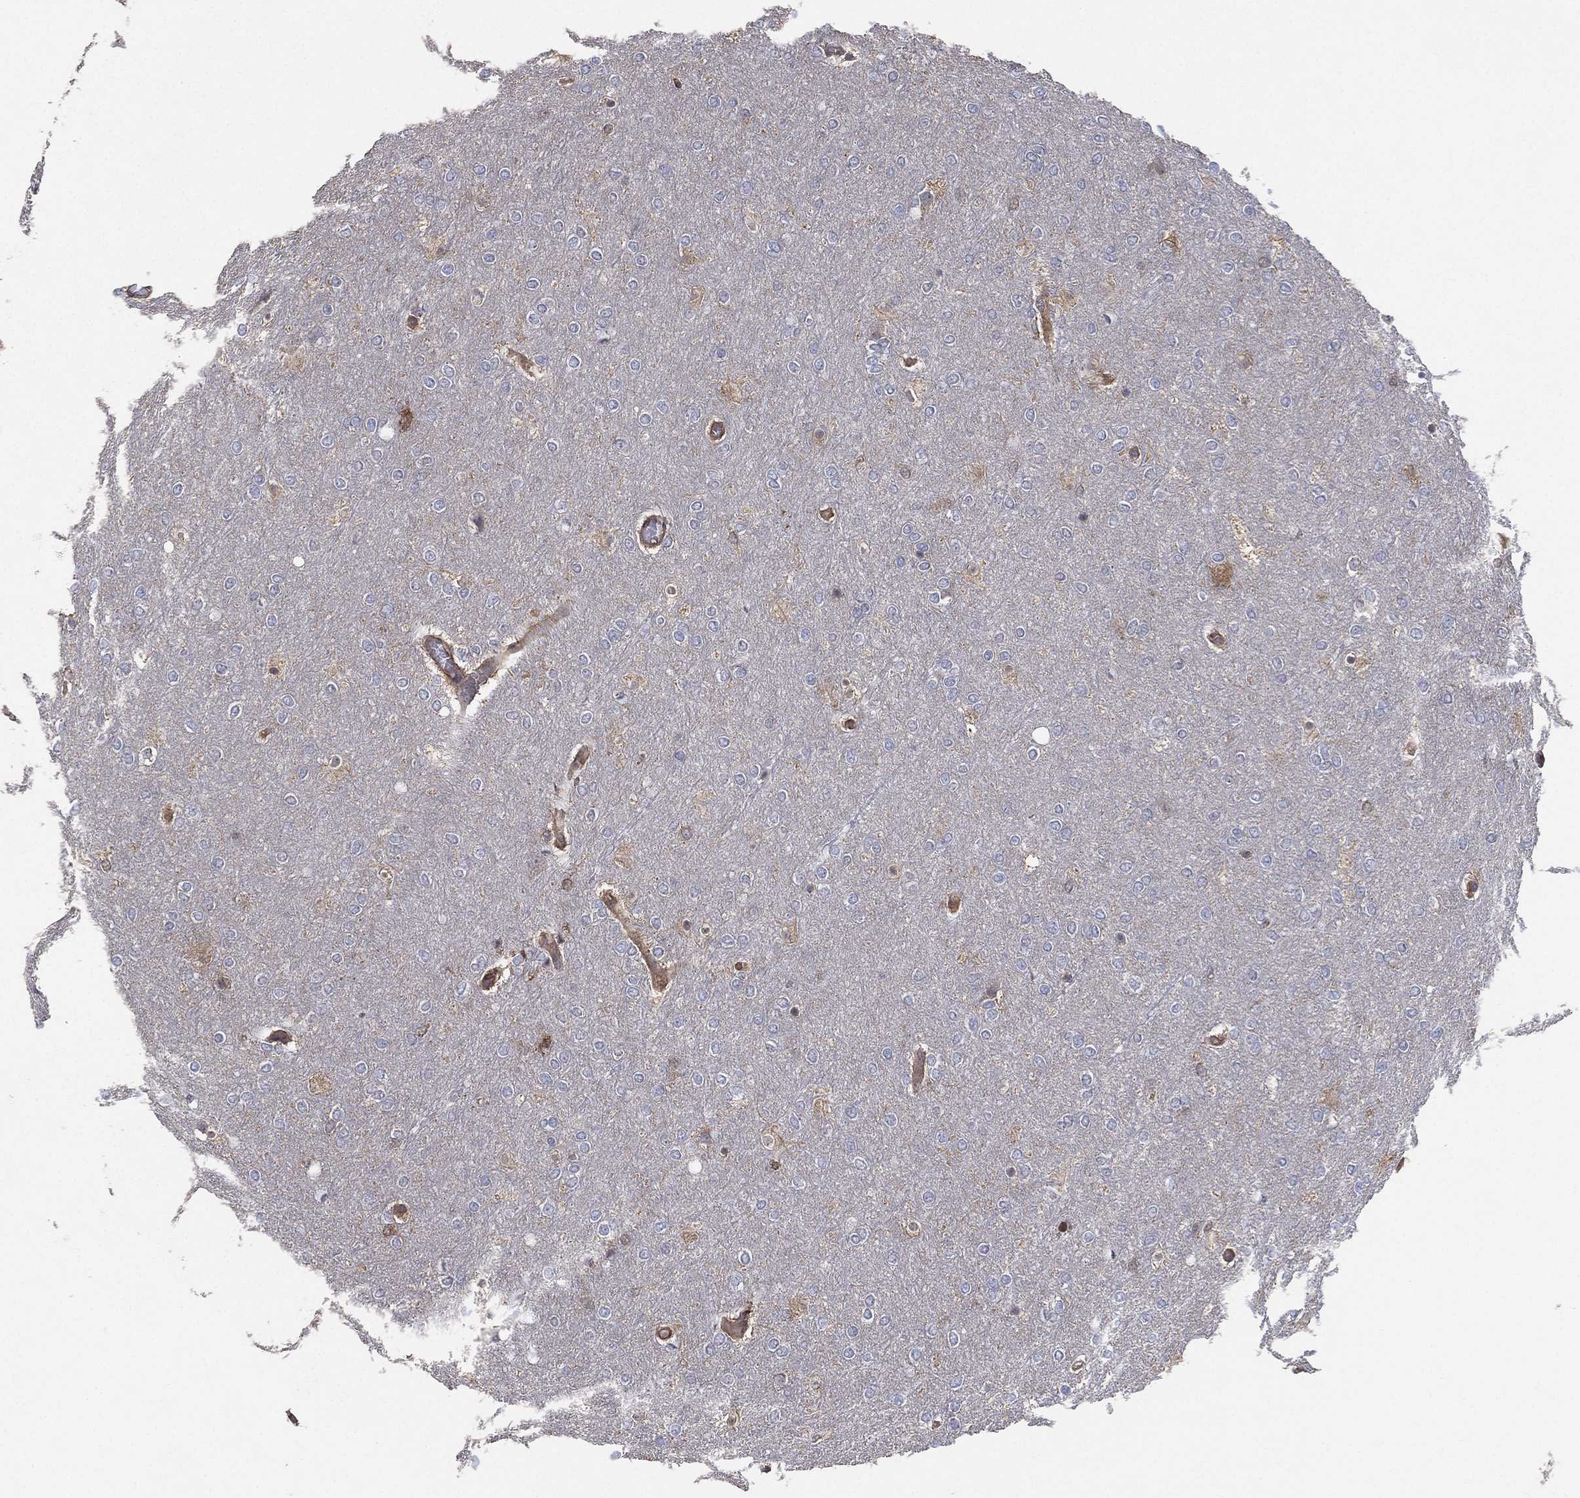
{"staining": {"intensity": "moderate", "quantity": "<25%", "location": "cytoplasmic/membranous"}, "tissue": "glioma", "cell_type": "Tumor cells", "image_type": "cancer", "snomed": [{"axis": "morphology", "description": "Glioma, malignant, High grade"}, {"axis": "topography", "description": "Brain"}], "caption": "Malignant glioma (high-grade) stained for a protein (brown) reveals moderate cytoplasmic/membranous positive staining in about <25% of tumor cells.", "gene": "PSMG4", "patient": {"sex": "female", "age": 61}}